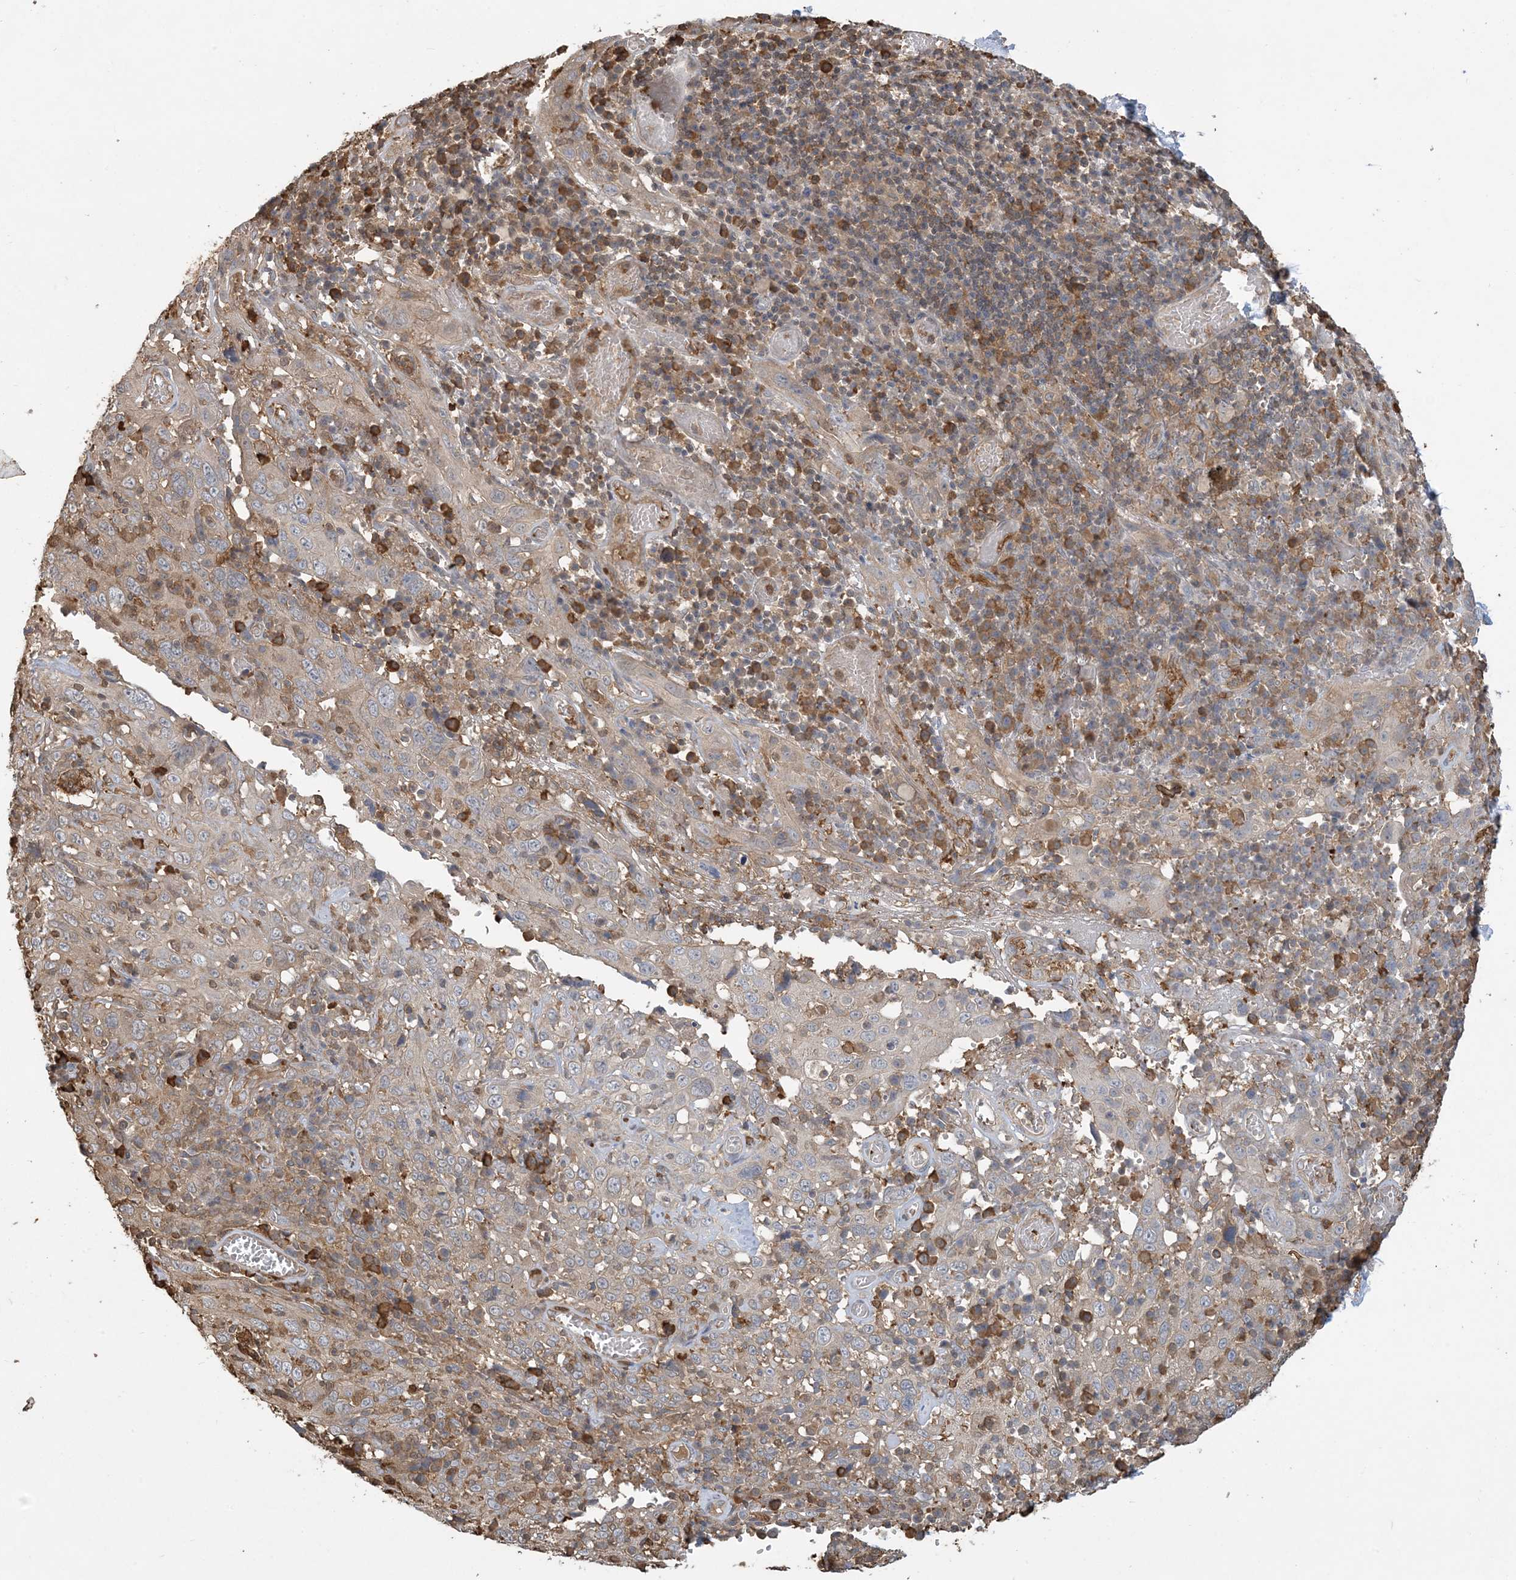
{"staining": {"intensity": "weak", "quantity": ">75%", "location": "cytoplasmic/membranous"}, "tissue": "cervical cancer", "cell_type": "Tumor cells", "image_type": "cancer", "snomed": [{"axis": "morphology", "description": "Squamous cell carcinoma, NOS"}, {"axis": "topography", "description": "Cervix"}], "caption": "This photomicrograph displays immunohistochemistry staining of squamous cell carcinoma (cervical), with low weak cytoplasmic/membranous expression in approximately >75% of tumor cells.", "gene": "TMSB4X", "patient": {"sex": "female", "age": 46}}